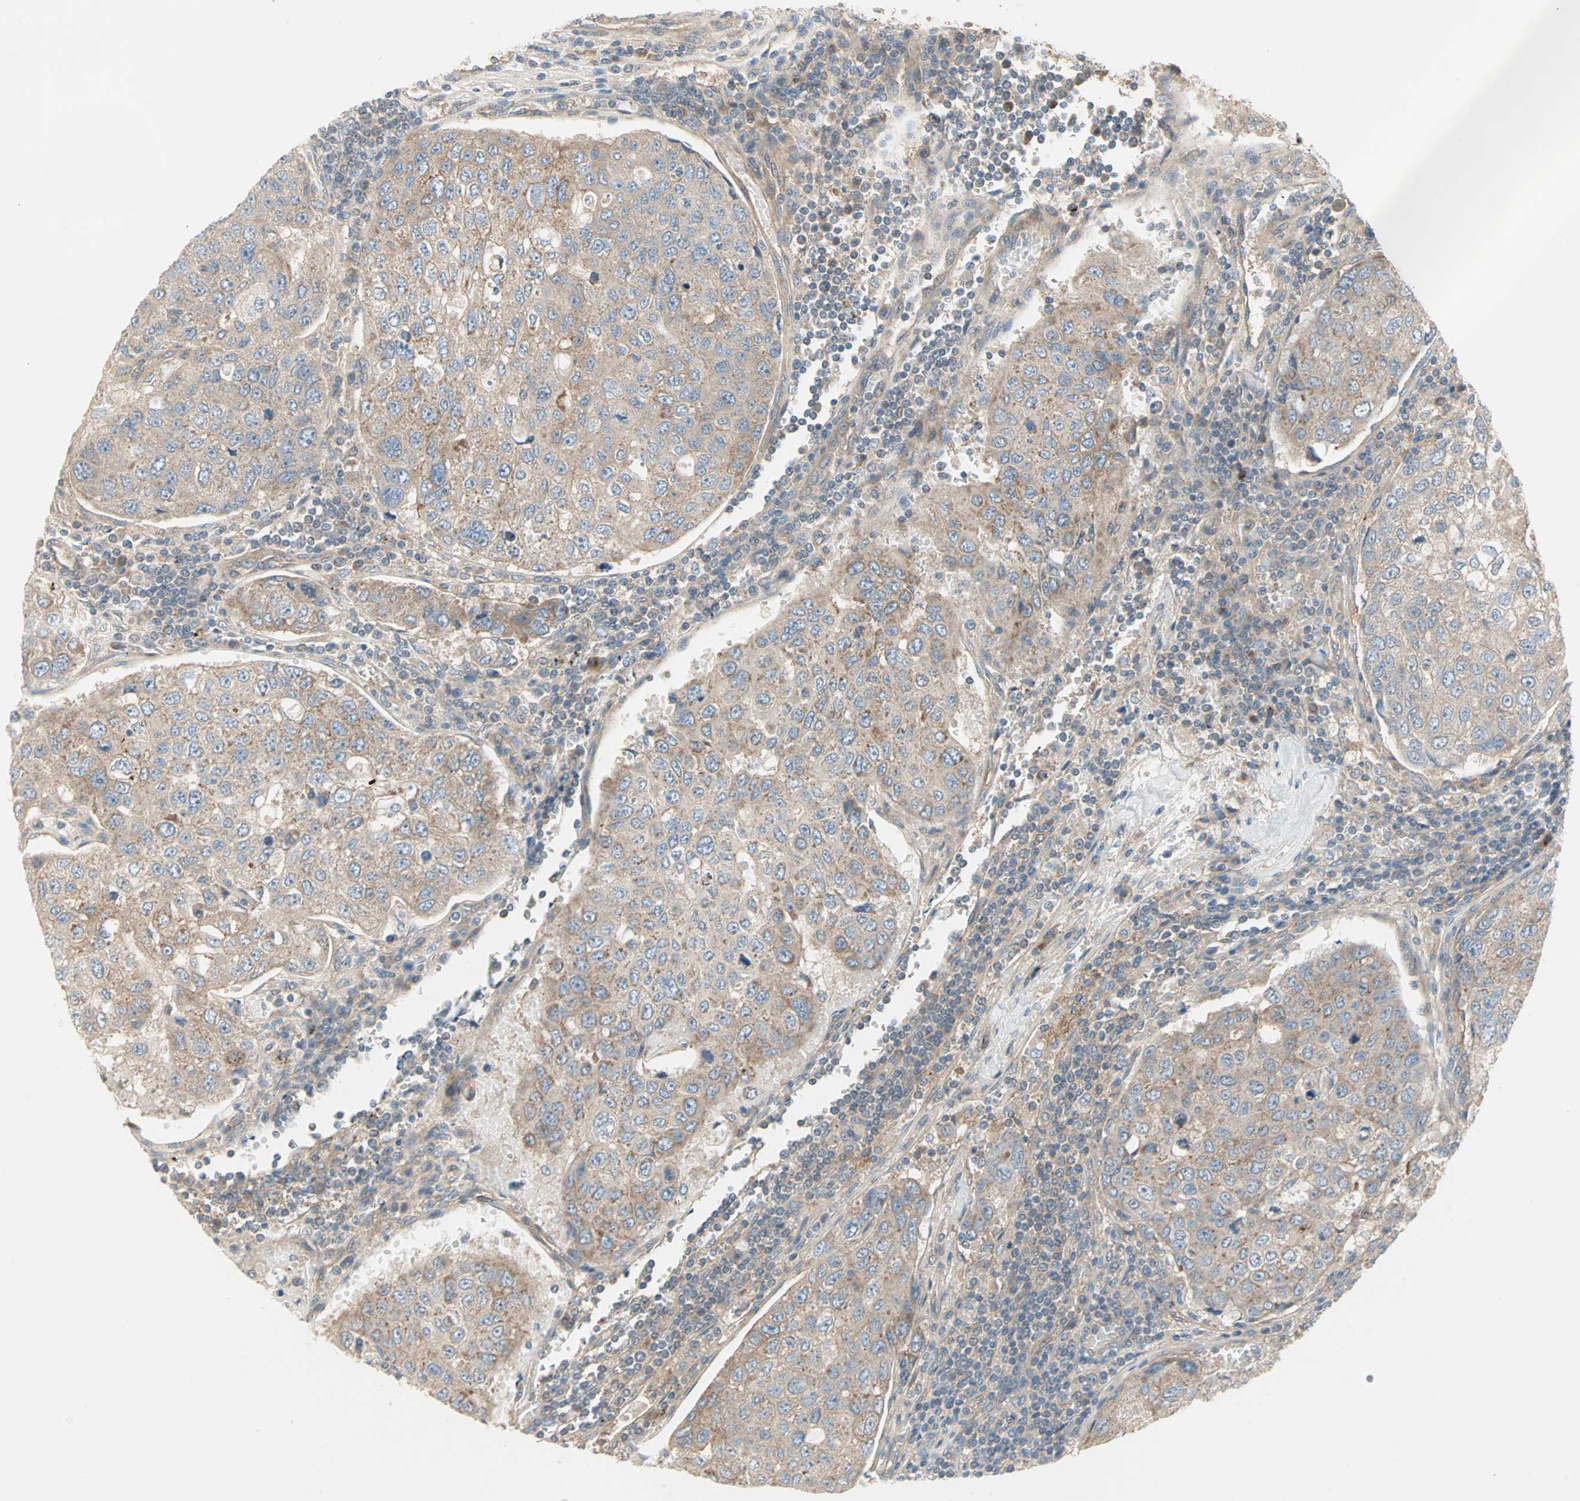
{"staining": {"intensity": "moderate", "quantity": "25%-75%", "location": "cytoplasmic/membranous"}, "tissue": "urothelial cancer", "cell_type": "Tumor cells", "image_type": "cancer", "snomed": [{"axis": "morphology", "description": "Urothelial carcinoma, High grade"}, {"axis": "topography", "description": "Lymph node"}, {"axis": "topography", "description": "Urinary bladder"}], "caption": "IHC histopathology image of human urothelial cancer stained for a protein (brown), which reveals medium levels of moderate cytoplasmic/membranous staining in about 25%-75% of tumor cells.", "gene": "PDE8A", "patient": {"sex": "male", "age": 51}}